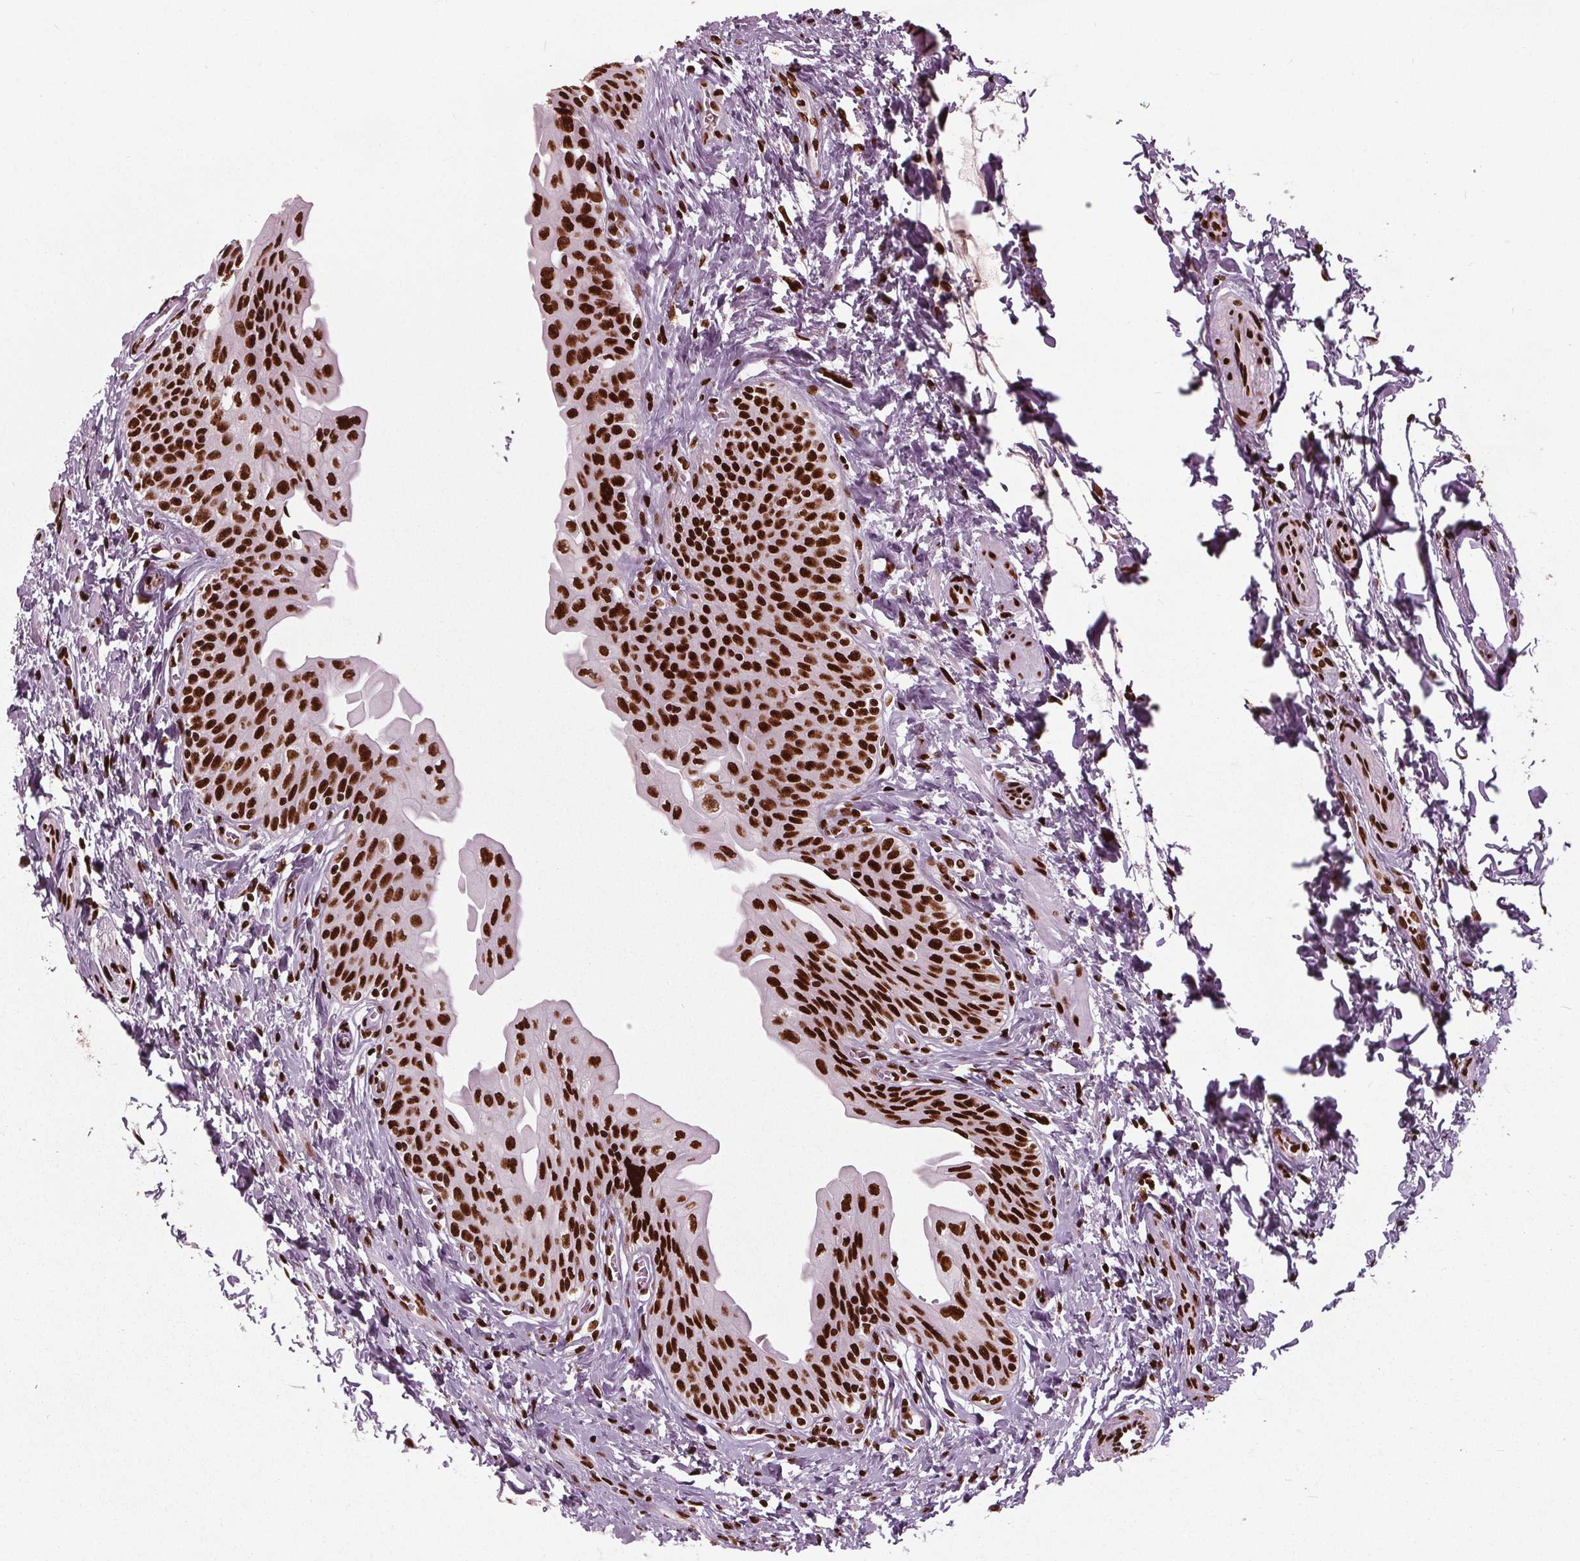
{"staining": {"intensity": "strong", "quantity": ">75%", "location": "nuclear"}, "tissue": "urinary bladder", "cell_type": "Urothelial cells", "image_type": "normal", "snomed": [{"axis": "morphology", "description": "Normal tissue, NOS"}, {"axis": "topography", "description": "Urinary bladder"}], "caption": "This photomicrograph shows immunohistochemistry (IHC) staining of normal human urinary bladder, with high strong nuclear positivity in about >75% of urothelial cells.", "gene": "BRD4", "patient": {"sex": "male", "age": 56}}